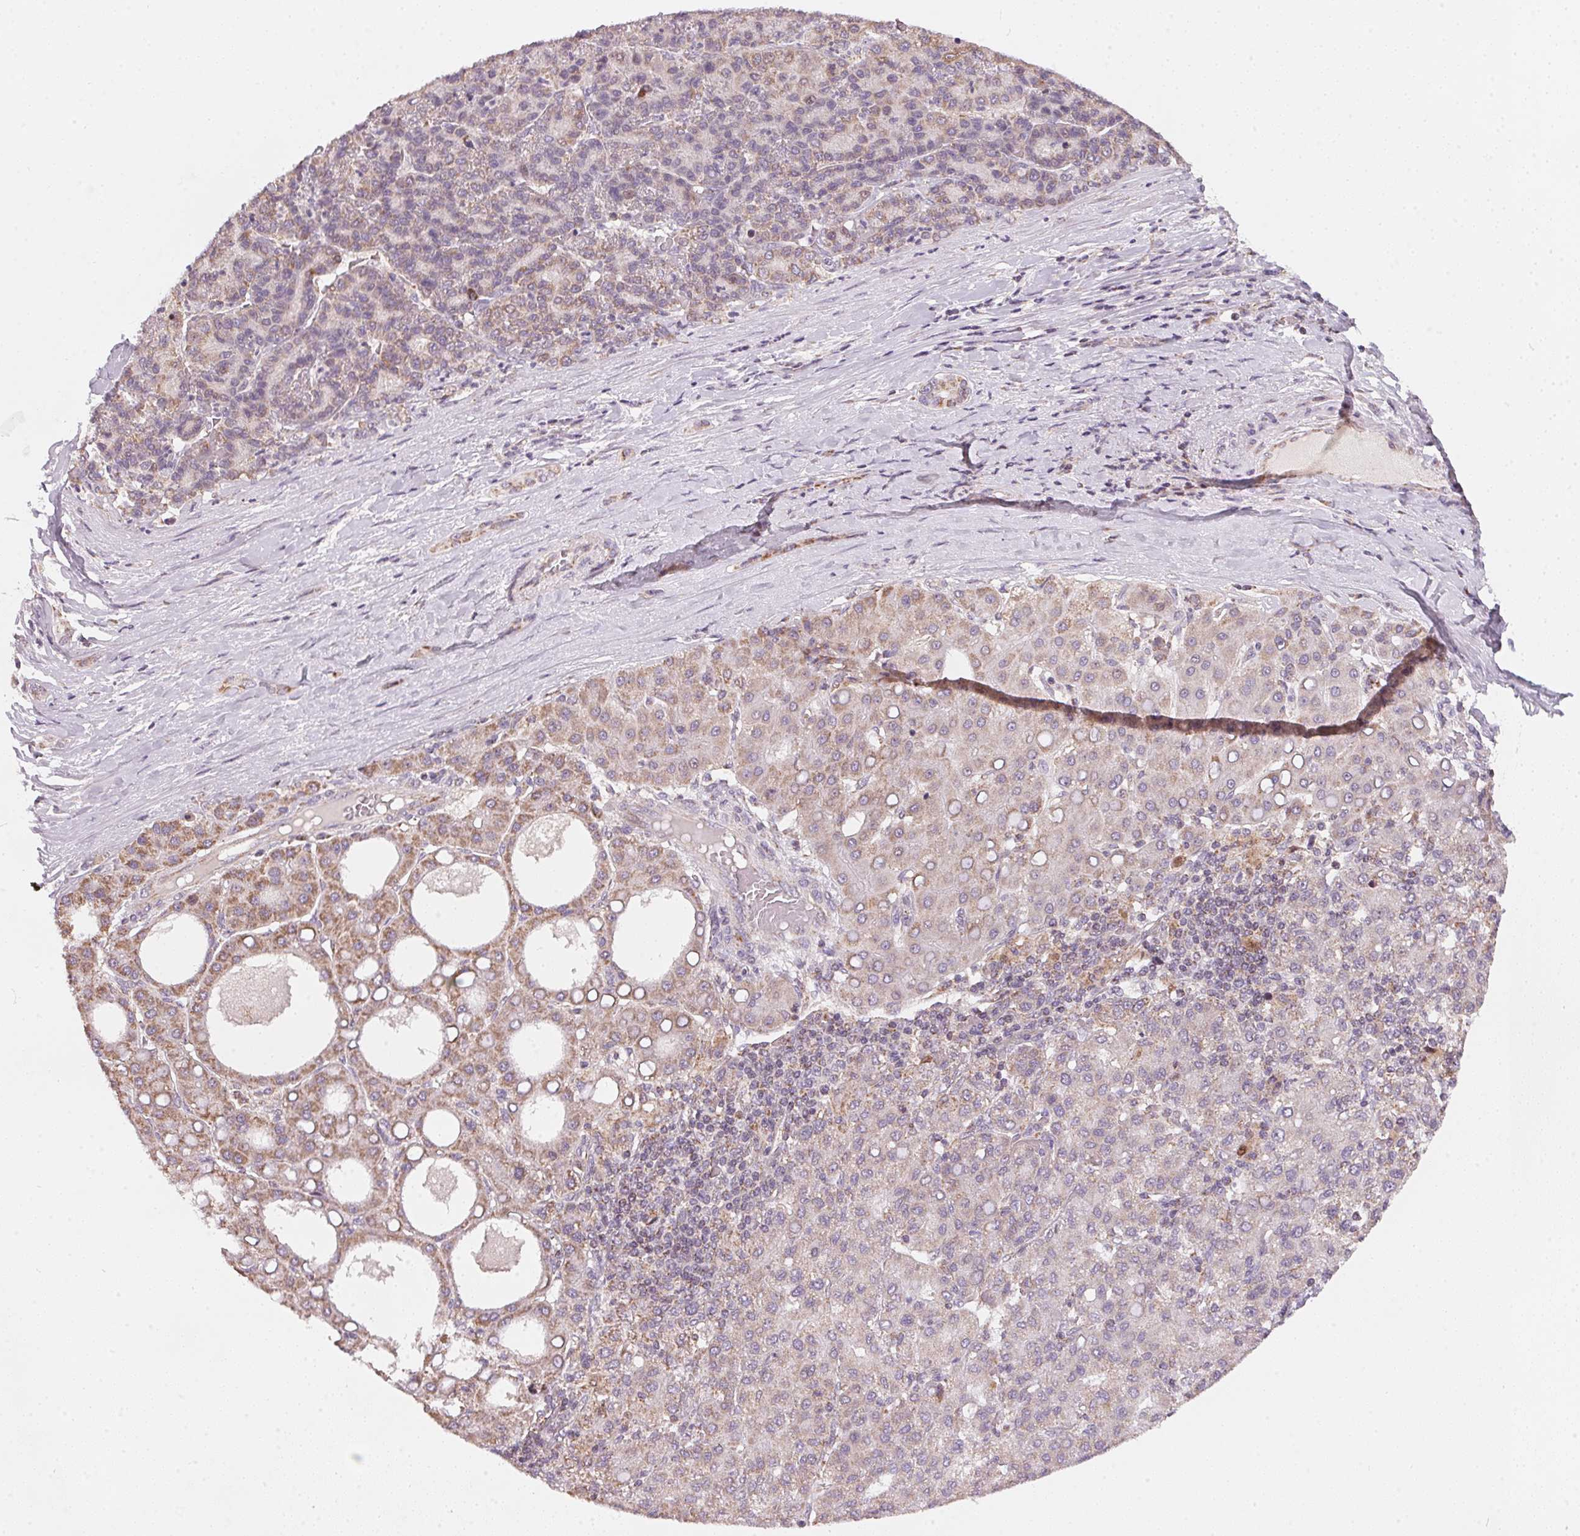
{"staining": {"intensity": "weak", "quantity": "<25%", "location": "cytoplasmic/membranous"}, "tissue": "liver cancer", "cell_type": "Tumor cells", "image_type": "cancer", "snomed": [{"axis": "morphology", "description": "Carcinoma, Hepatocellular, NOS"}, {"axis": "topography", "description": "Liver"}], "caption": "DAB (3,3'-diaminobenzidine) immunohistochemical staining of liver cancer demonstrates no significant staining in tumor cells.", "gene": "COQ7", "patient": {"sex": "male", "age": 65}}